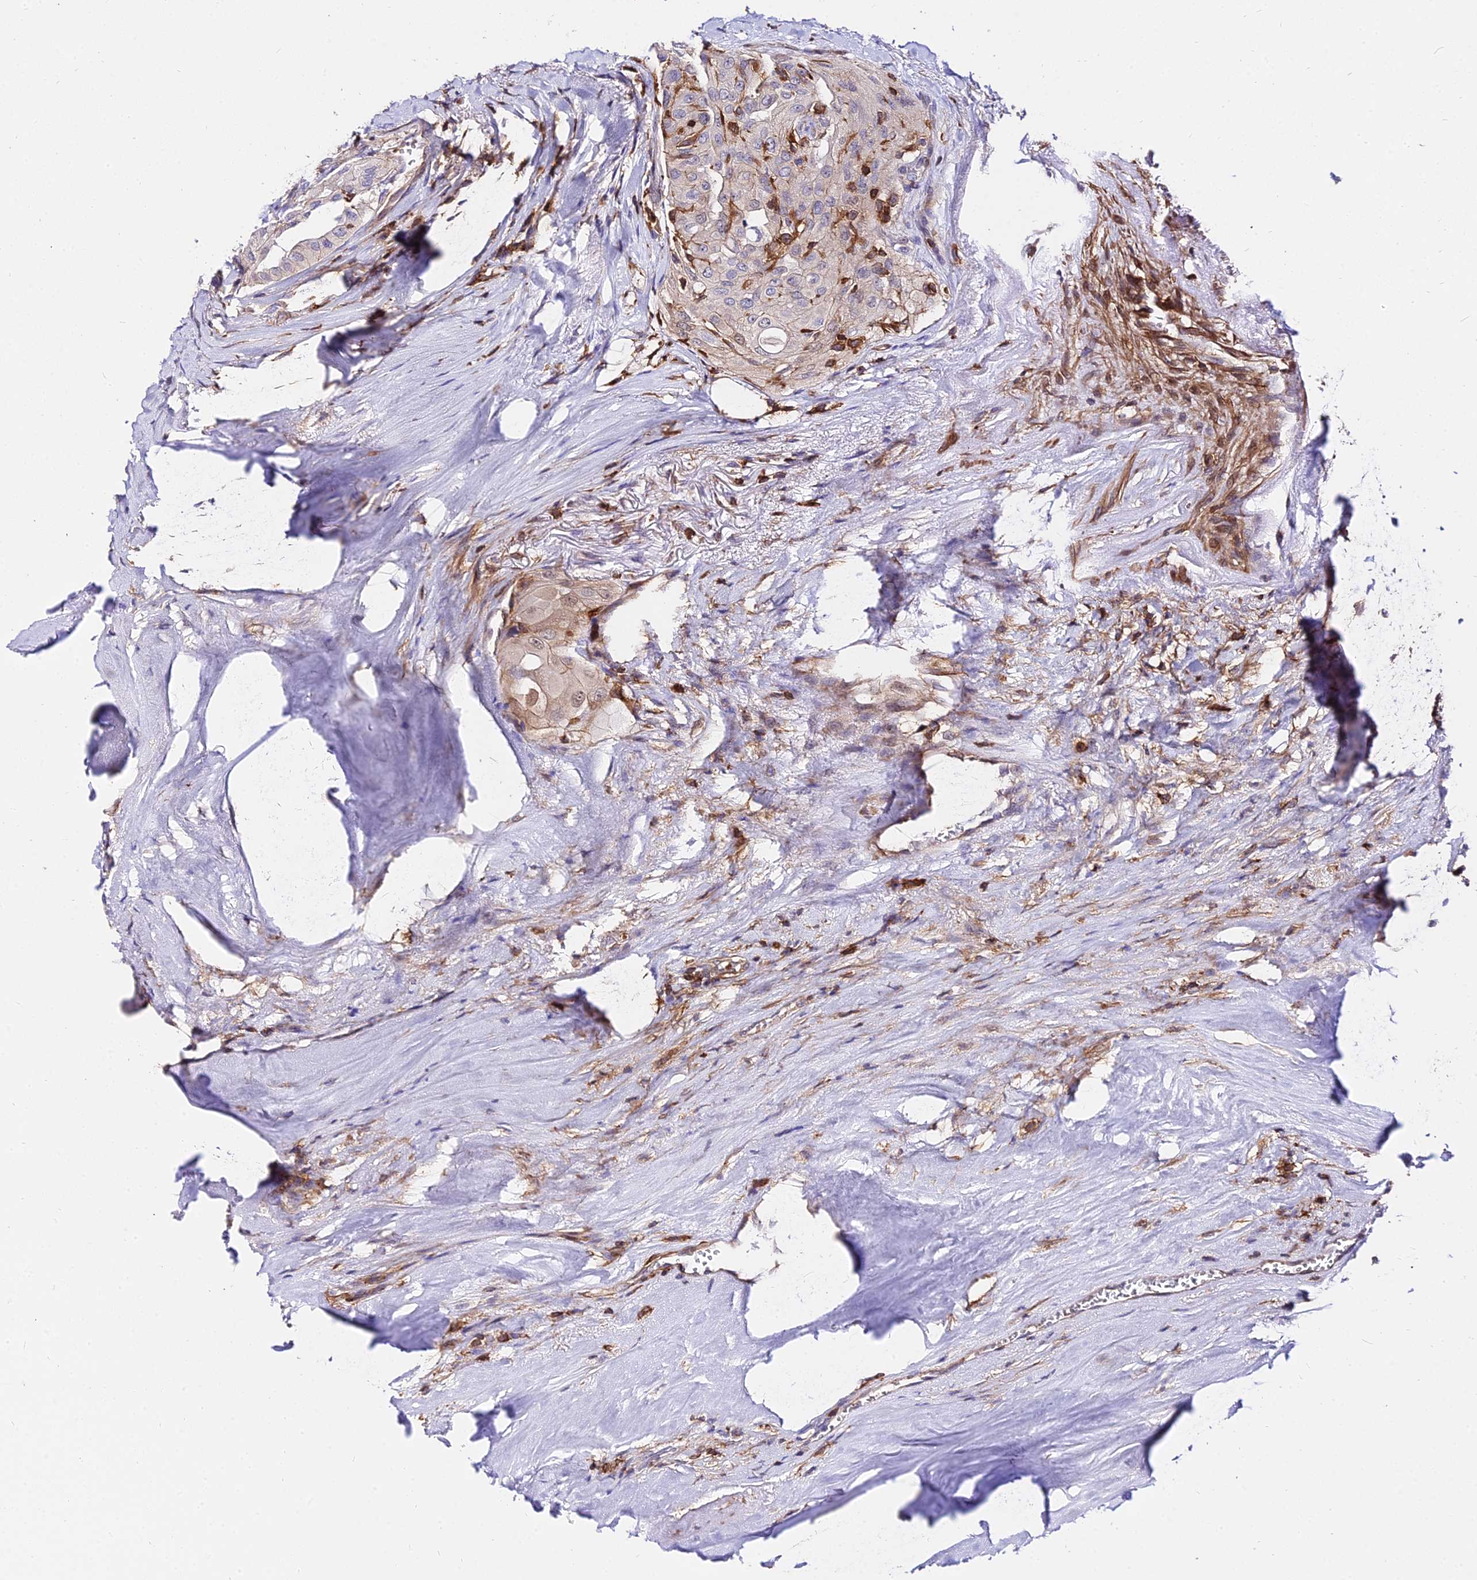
{"staining": {"intensity": "weak", "quantity": "<25%", "location": "cytoplasmic/membranous,nuclear"}, "tissue": "thyroid cancer", "cell_type": "Tumor cells", "image_type": "cancer", "snomed": [{"axis": "morphology", "description": "Papillary adenocarcinoma, NOS"}, {"axis": "topography", "description": "Thyroid gland"}], "caption": "Immunohistochemical staining of papillary adenocarcinoma (thyroid) displays no significant positivity in tumor cells.", "gene": "CSRP1", "patient": {"sex": "female", "age": 59}}